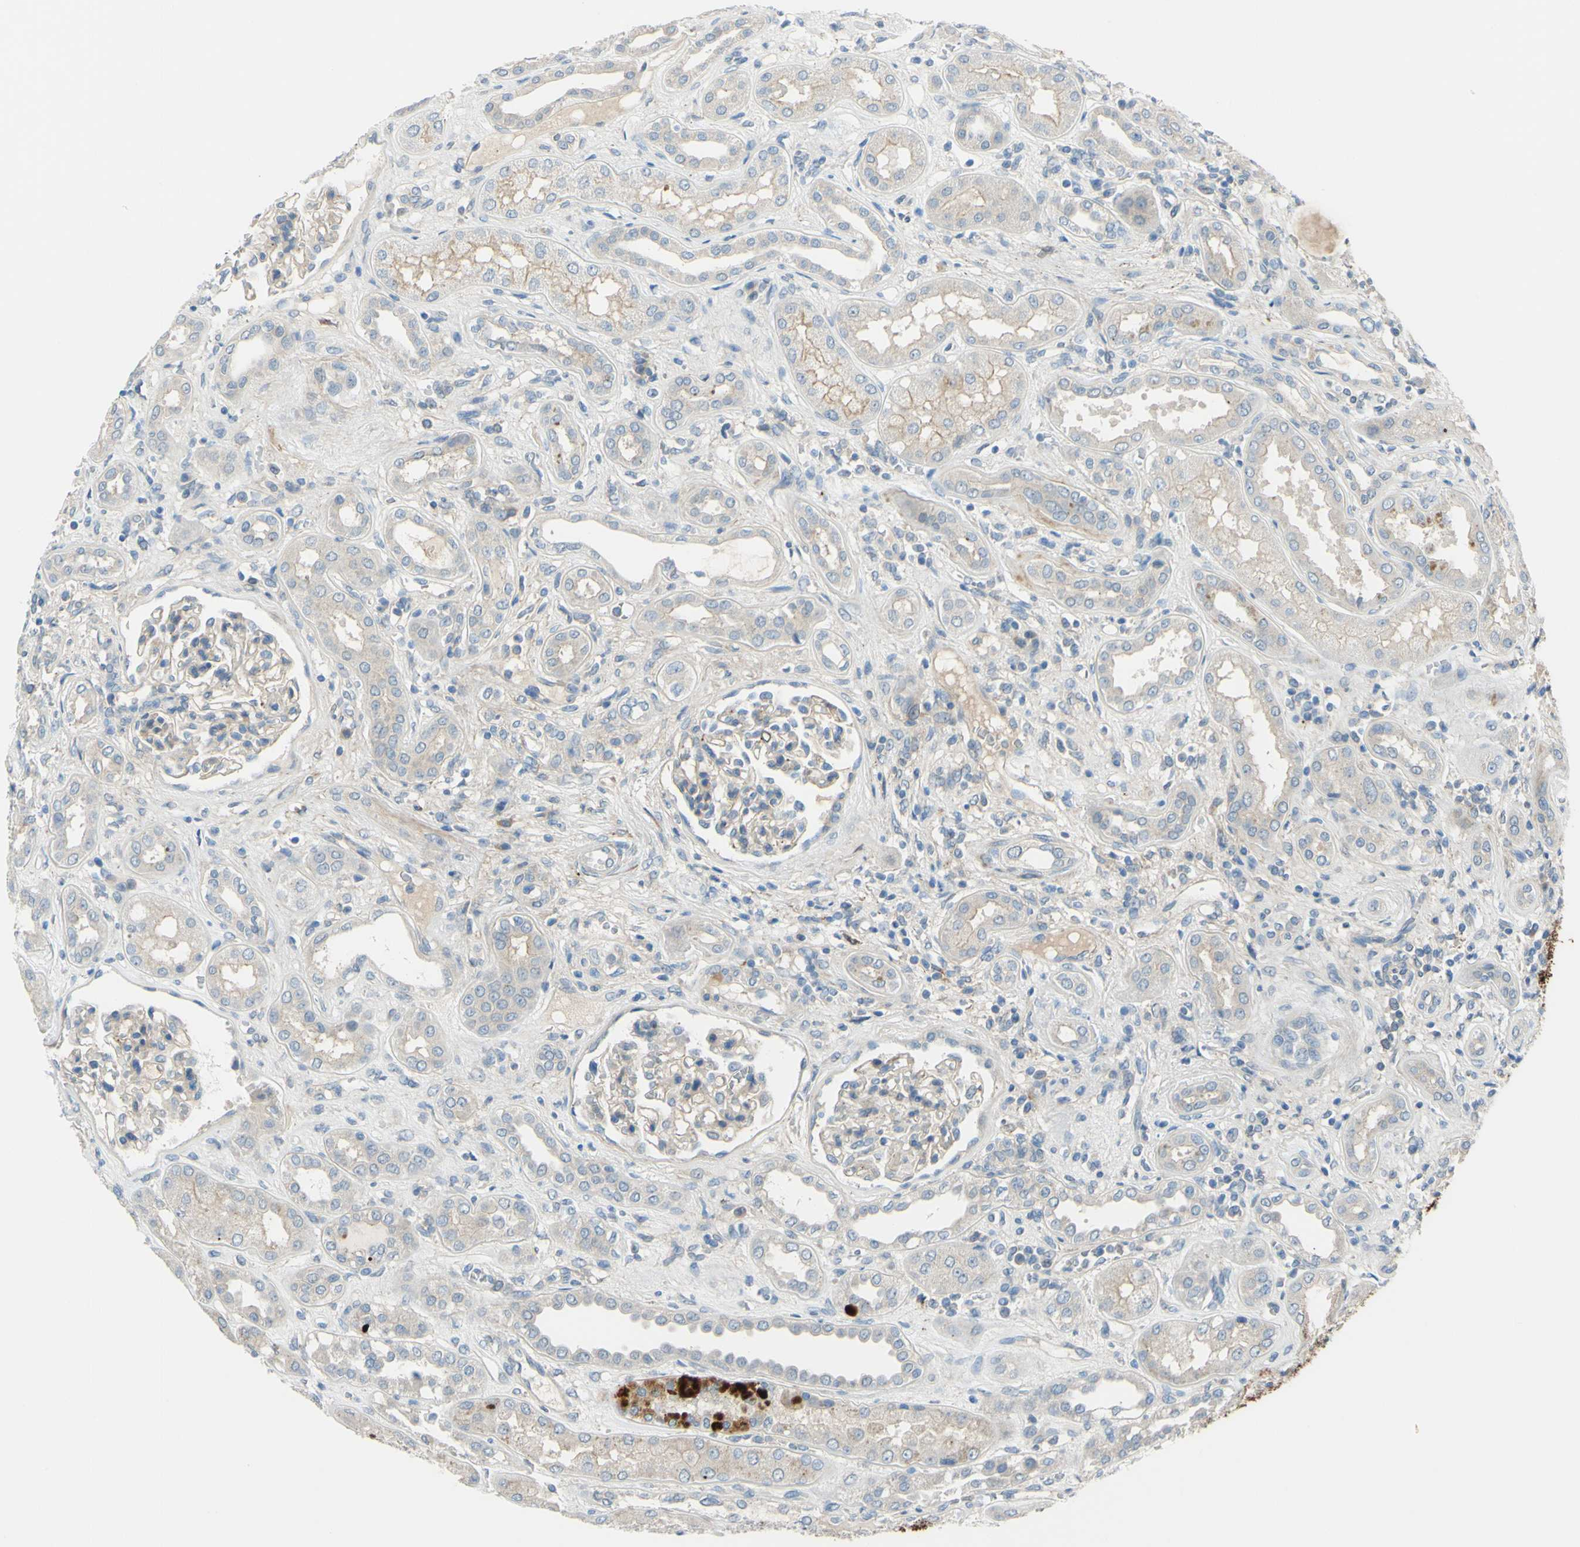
{"staining": {"intensity": "weak", "quantity": "25%-75%", "location": "cytoplasmic/membranous"}, "tissue": "kidney", "cell_type": "Cells in glomeruli", "image_type": "normal", "snomed": [{"axis": "morphology", "description": "Normal tissue, NOS"}, {"axis": "topography", "description": "Kidney"}], "caption": "Weak cytoplasmic/membranous staining for a protein is appreciated in about 25%-75% of cells in glomeruli of normal kidney using IHC.", "gene": "ARHGAP1", "patient": {"sex": "male", "age": 59}}